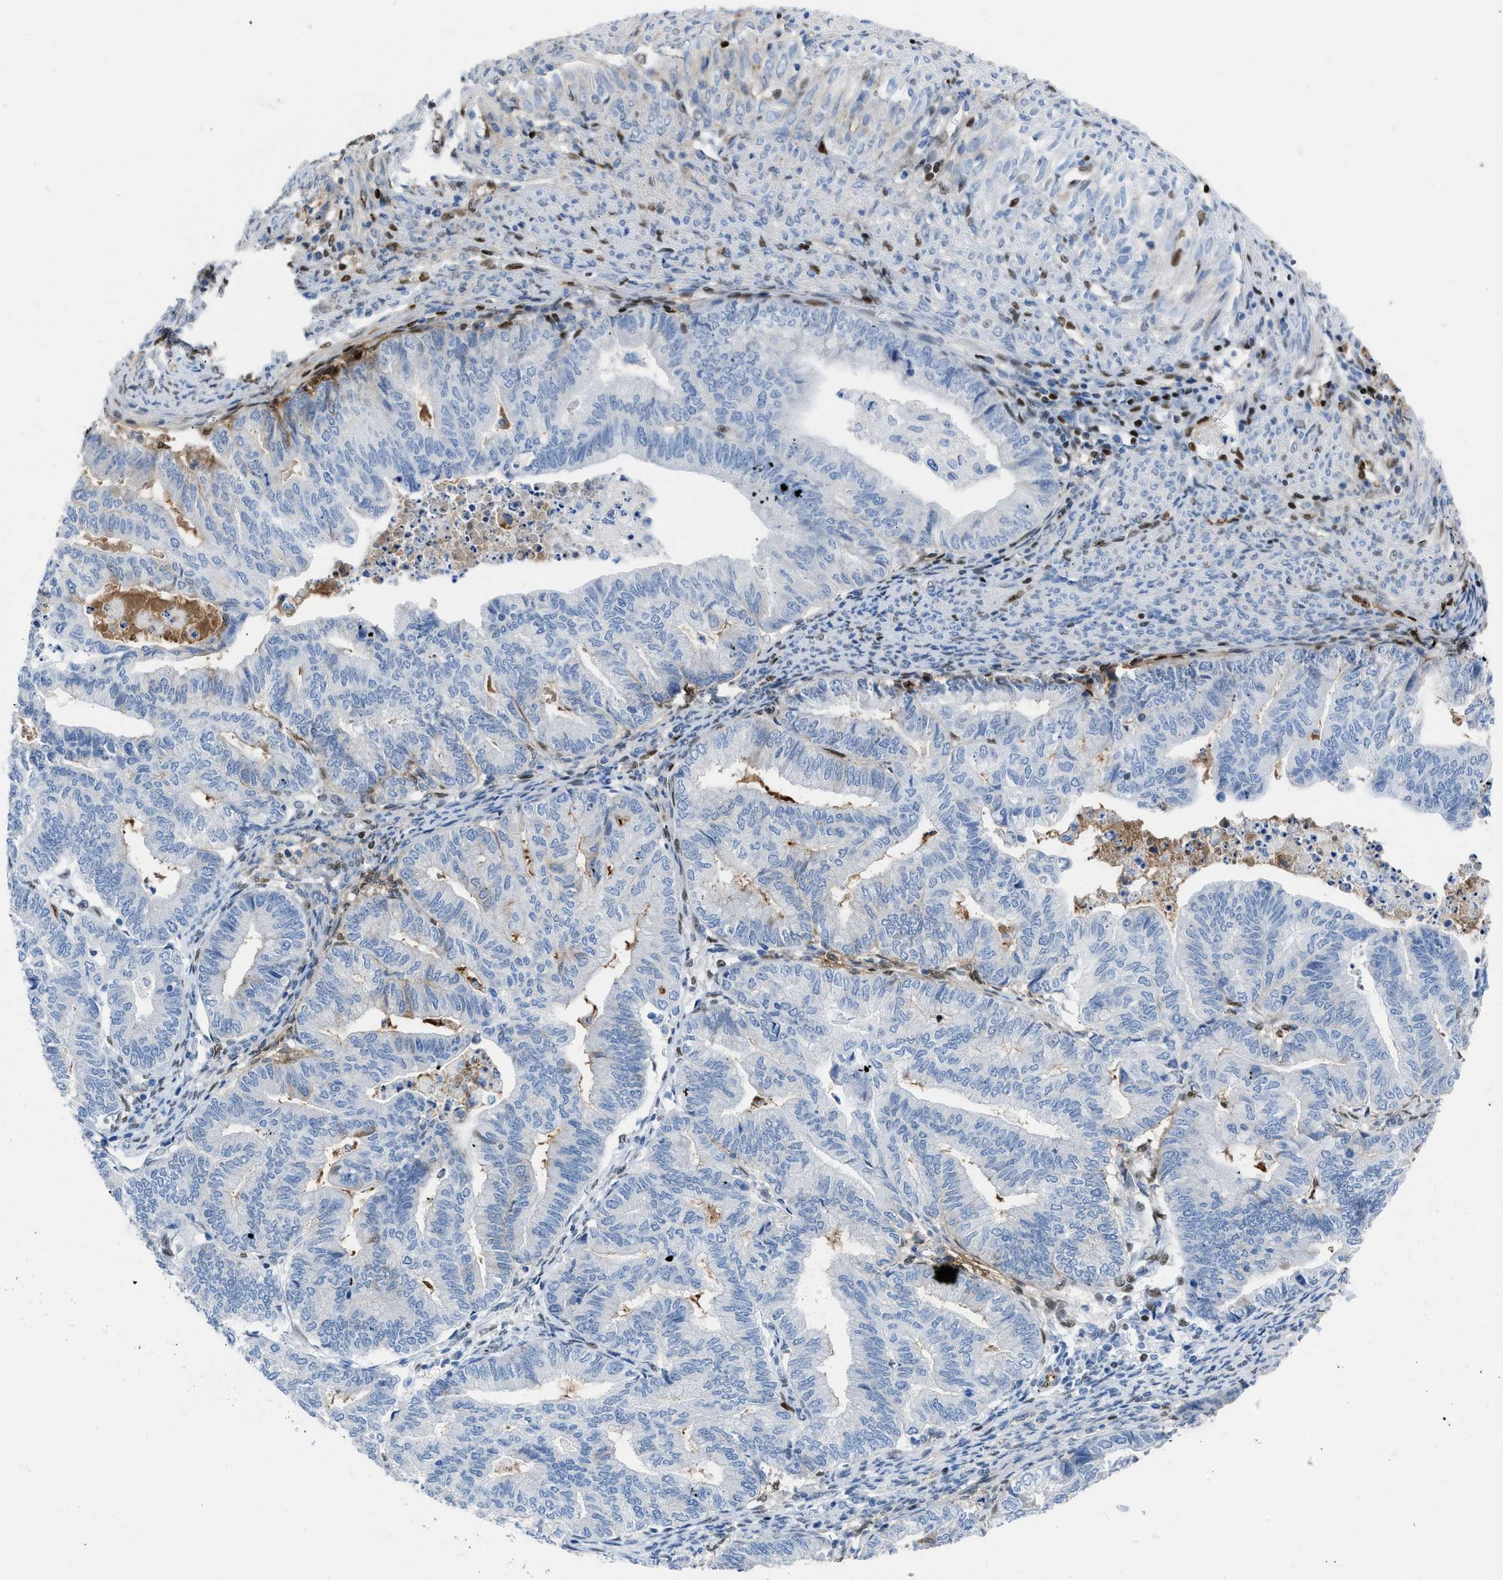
{"staining": {"intensity": "negative", "quantity": "none", "location": "none"}, "tissue": "endometrial cancer", "cell_type": "Tumor cells", "image_type": "cancer", "snomed": [{"axis": "morphology", "description": "Adenocarcinoma, NOS"}, {"axis": "topography", "description": "Endometrium"}], "caption": "Tumor cells are negative for protein expression in human endometrial cancer.", "gene": "LEF1", "patient": {"sex": "female", "age": 79}}